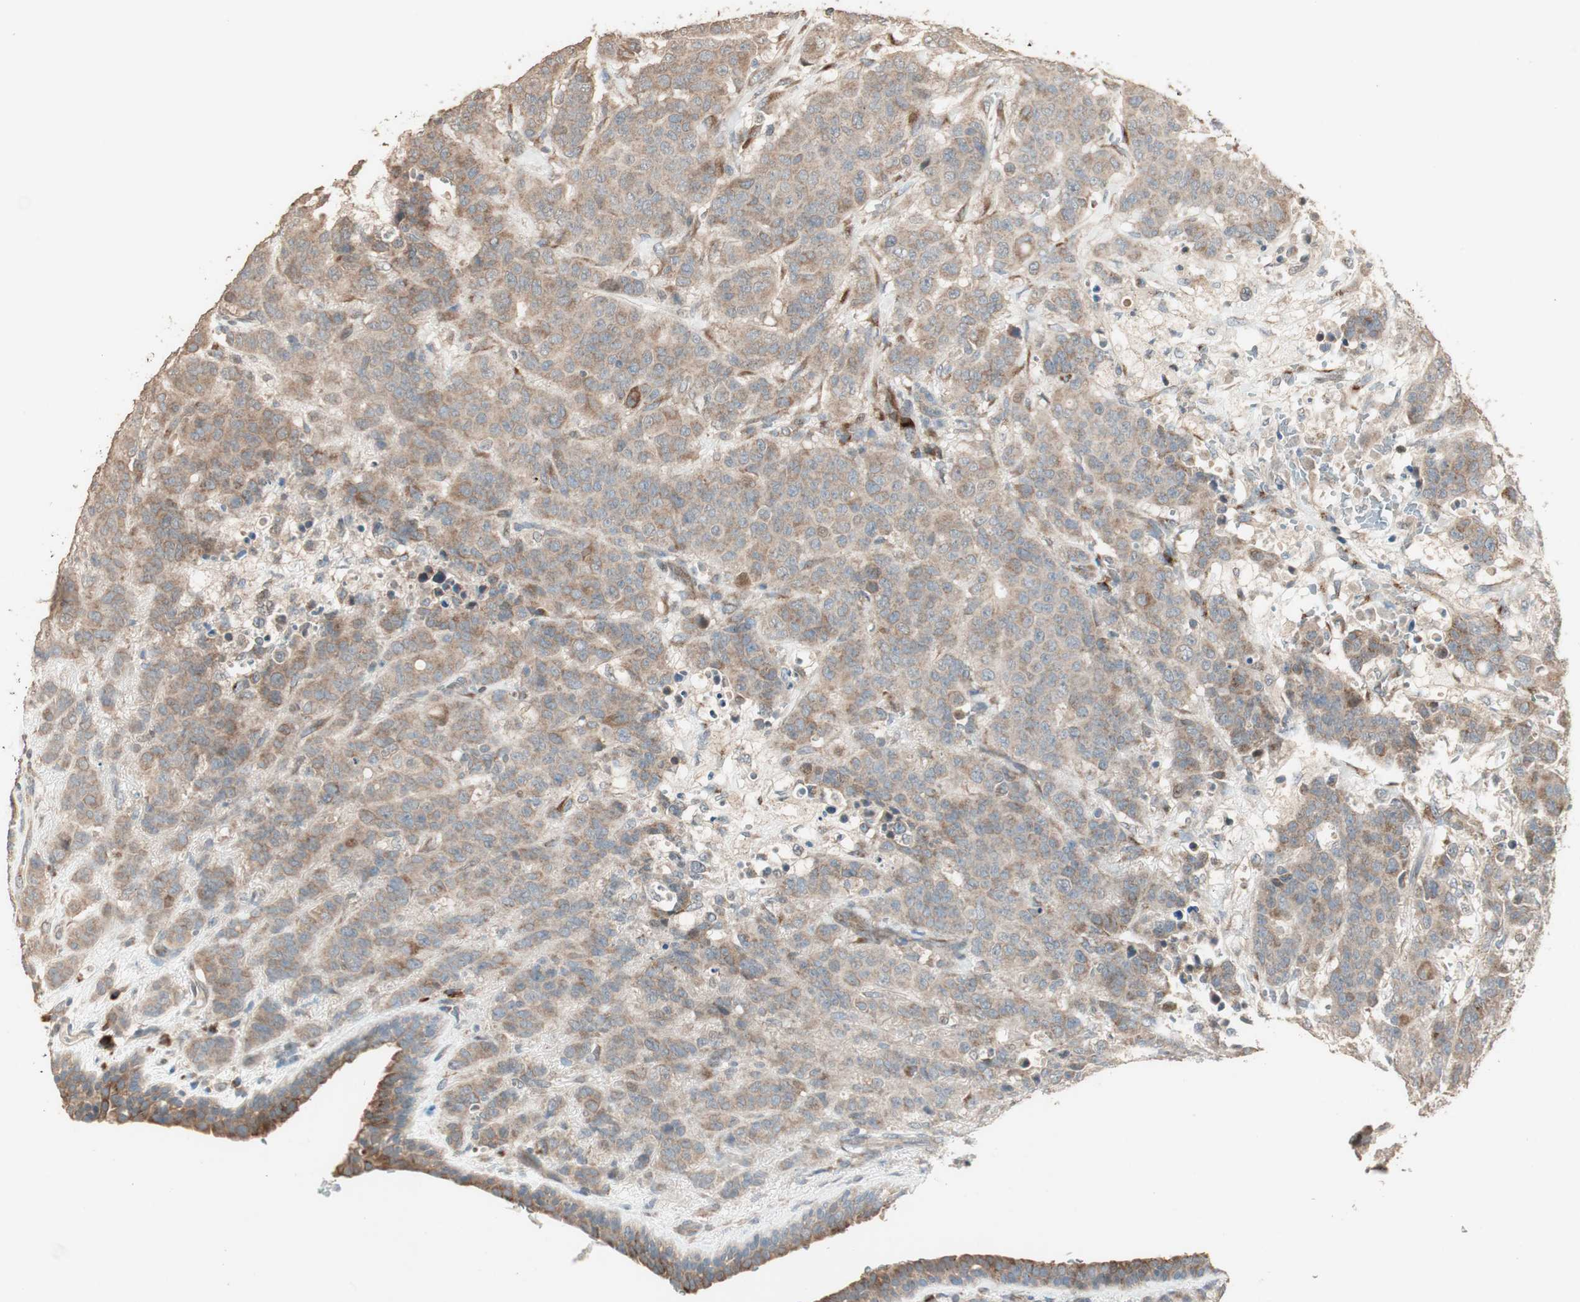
{"staining": {"intensity": "moderate", "quantity": ">75%", "location": "cytoplasmic/membranous"}, "tissue": "breast cancer", "cell_type": "Tumor cells", "image_type": "cancer", "snomed": [{"axis": "morphology", "description": "Duct carcinoma"}, {"axis": "topography", "description": "Breast"}], "caption": "Breast cancer (invasive ductal carcinoma) was stained to show a protein in brown. There is medium levels of moderate cytoplasmic/membranous positivity in about >75% of tumor cells. The staining is performed using DAB brown chromogen to label protein expression. The nuclei are counter-stained blue using hematoxylin.", "gene": "RARRES1", "patient": {"sex": "female", "age": 40}}